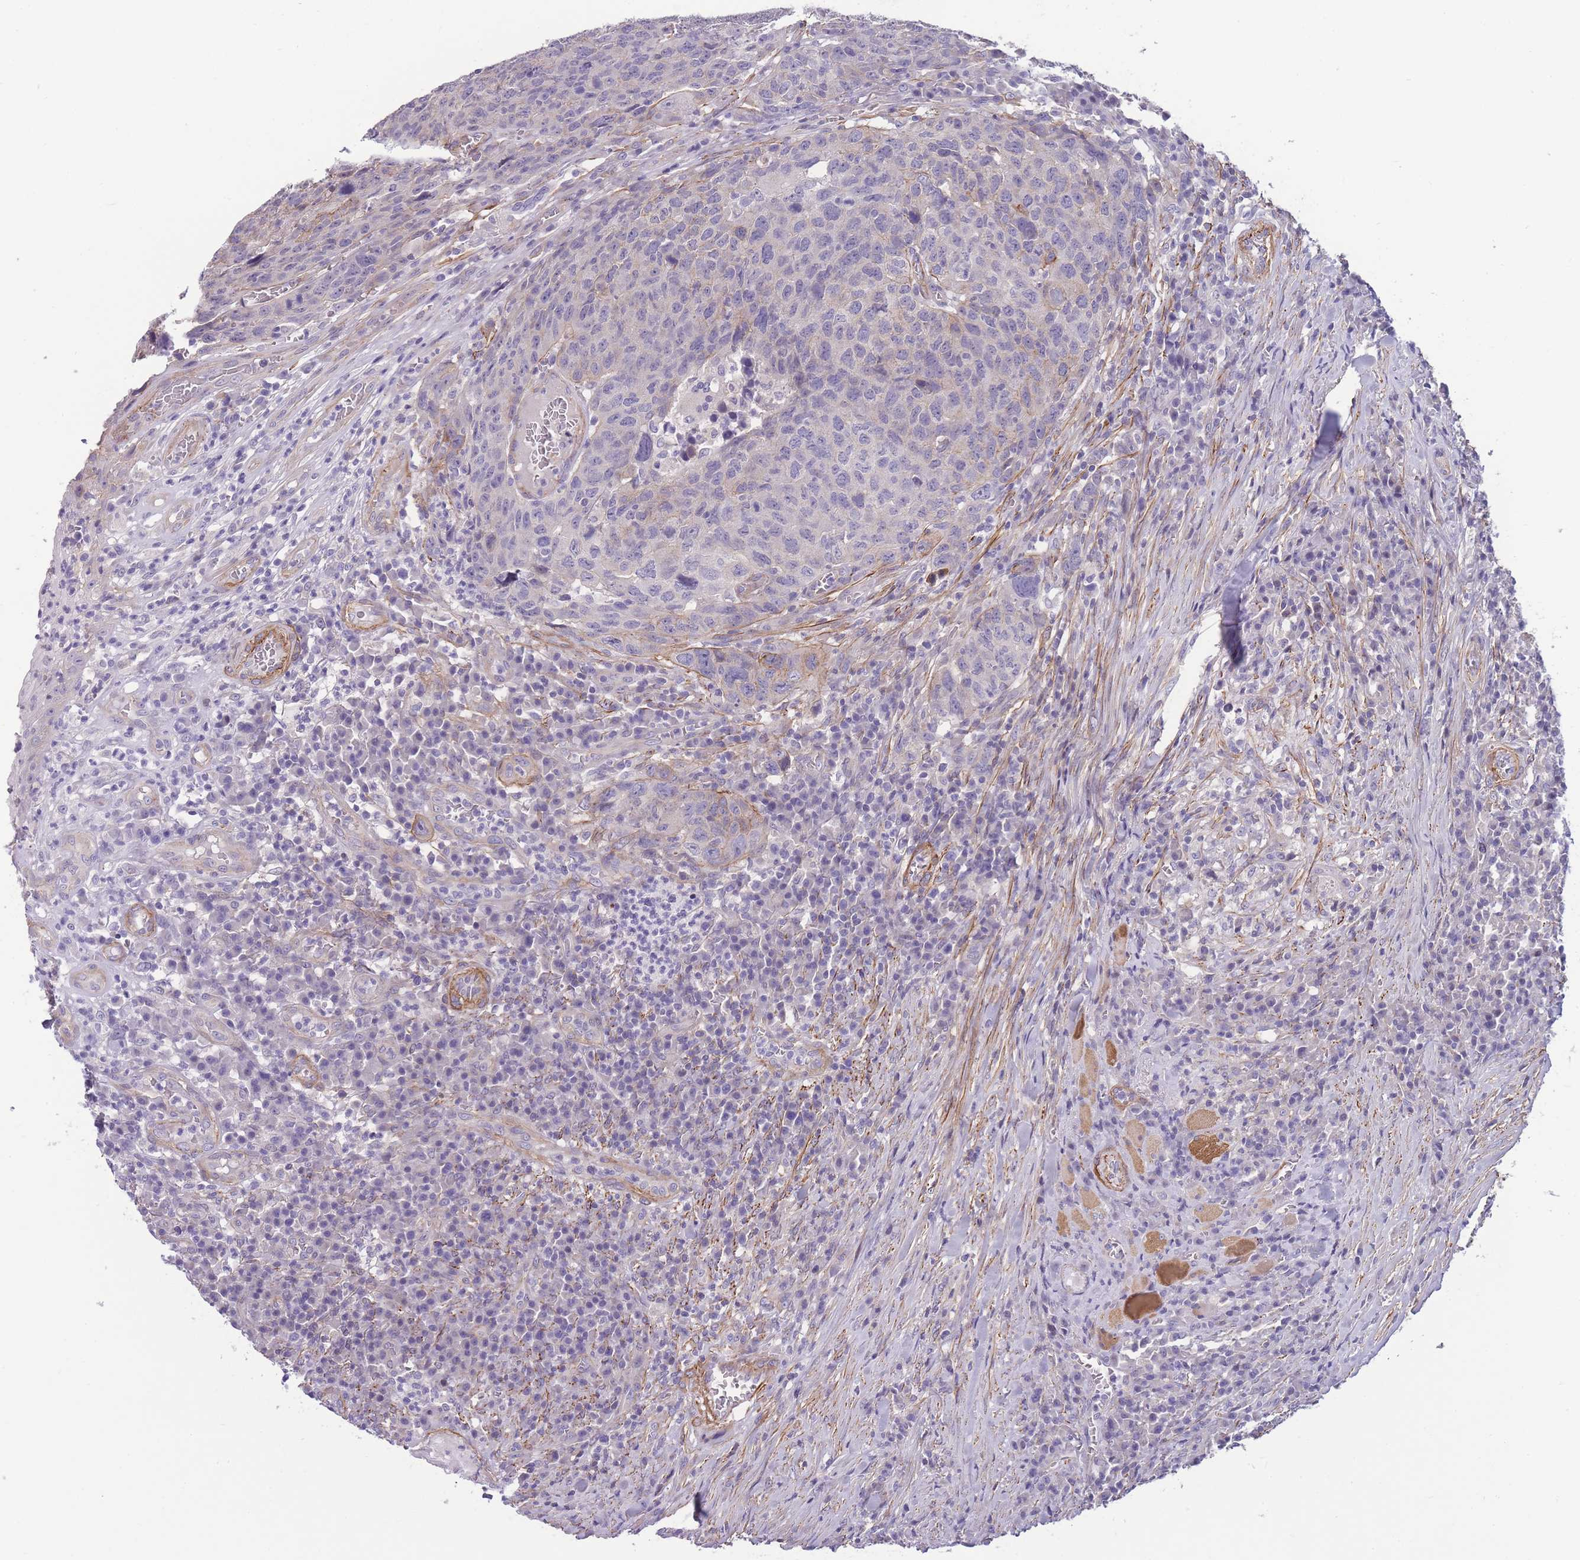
{"staining": {"intensity": "negative", "quantity": "none", "location": "none"}, "tissue": "head and neck cancer", "cell_type": "Tumor cells", "image_type": "cancer", "snomed": [{"axis": "morphology", "description": "Squamous cell carcinoma, NOS"}, {"axis": "topography", "description": "Head-Neck"}], "caption": "Immunohistochemistry (IHC) micrograph of head and neck cancer (squamous cell carcinoma) stained for a protein (brown), which demonstrates no staining in tumor cells.", "gene": "FAM124A", "patient": {"sex": "male", "age": 66}}